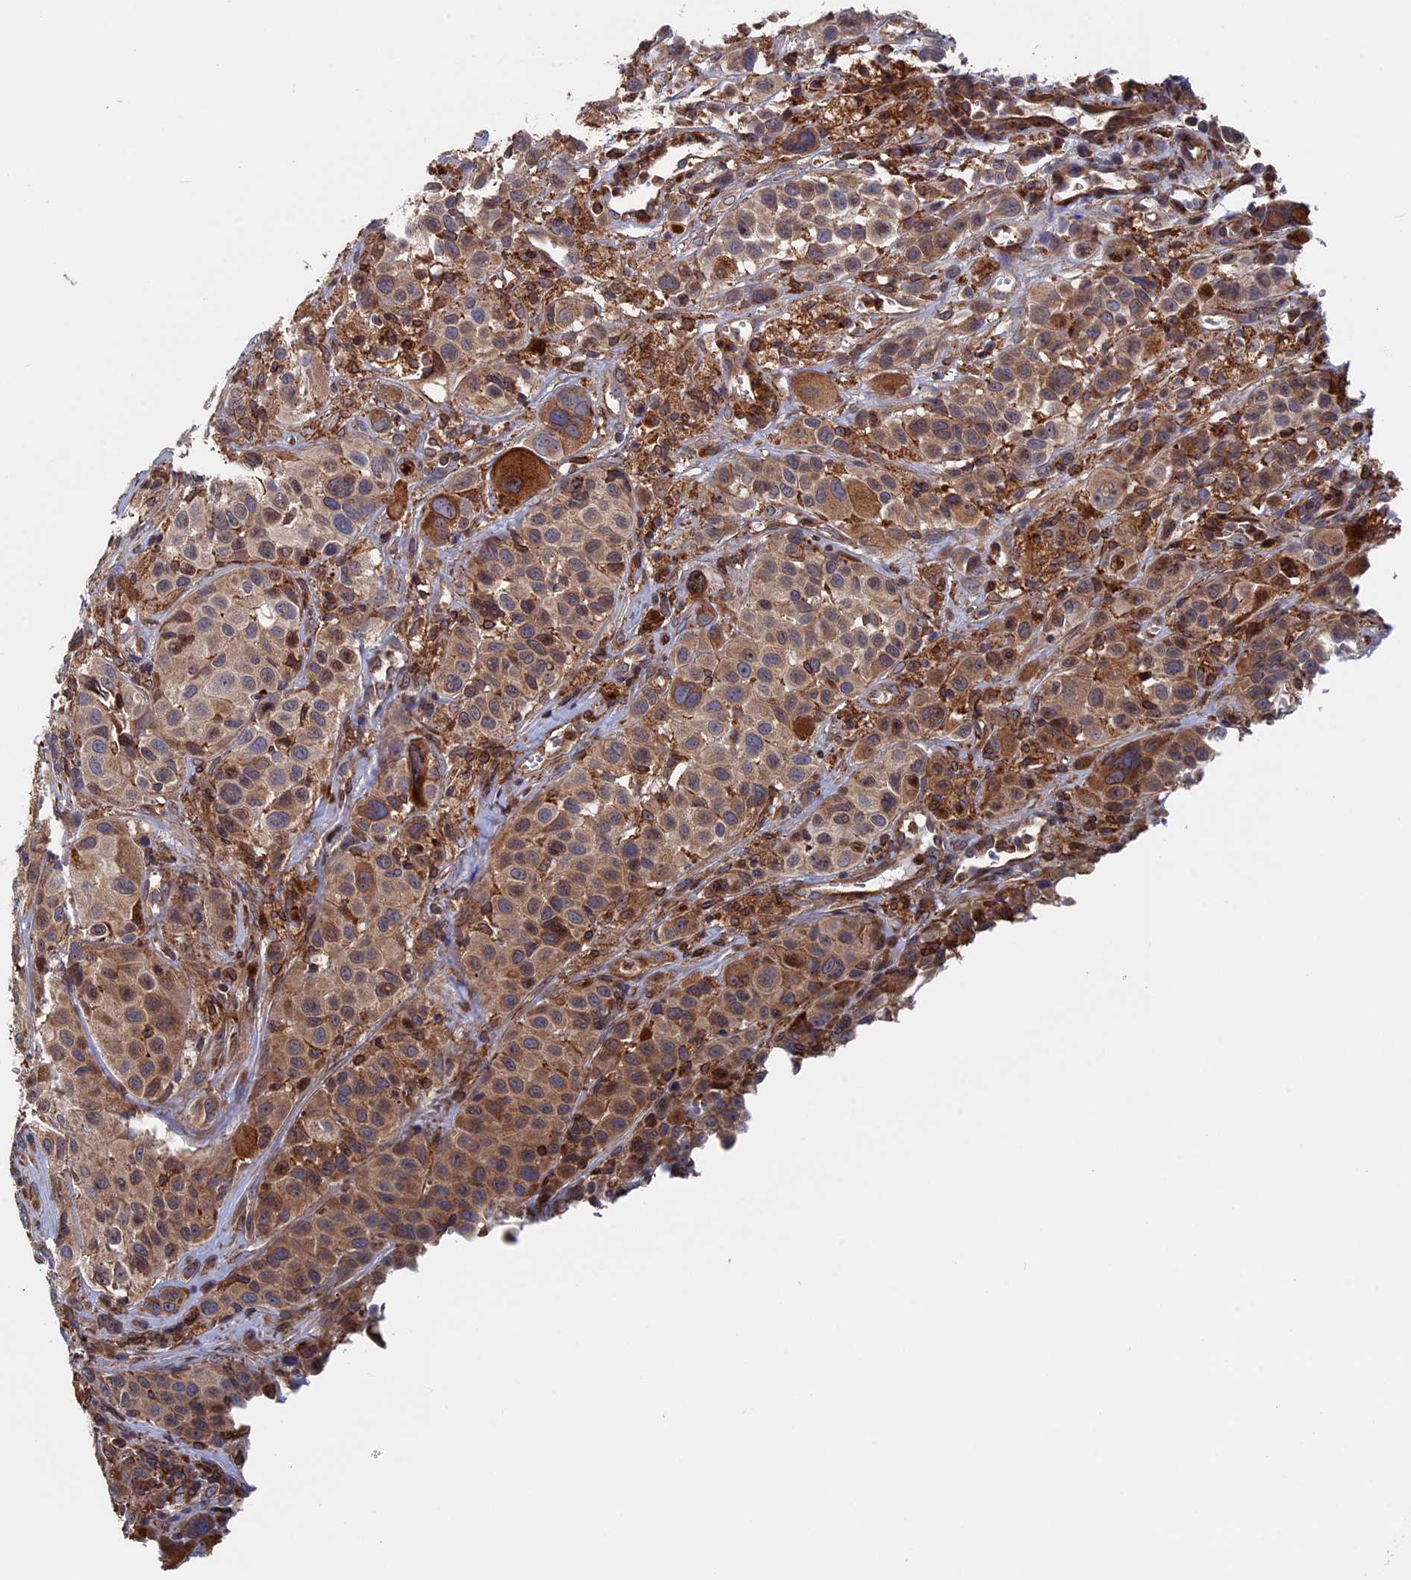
{"staining": {"intensity": "moderate", "quantity": ">75%", "location": "cytoplasmic/membranous"}, "tissue": "melanoma", "cell_type": "Tumor cells", "image_type": "cancer", "snomed": [{"axis": "morphology", "description": "Malignant melanoma, NOS"}, {"axis": "topography", "description": "Skin of trunk"}], "caption": "Protein staining exhibits moderate cytoplasmic/membranous staining in about >75% of tumor cells in malignant melanoma.", "gene": "RPUSD1", "patient": {"sex": "male", "age": 71}}